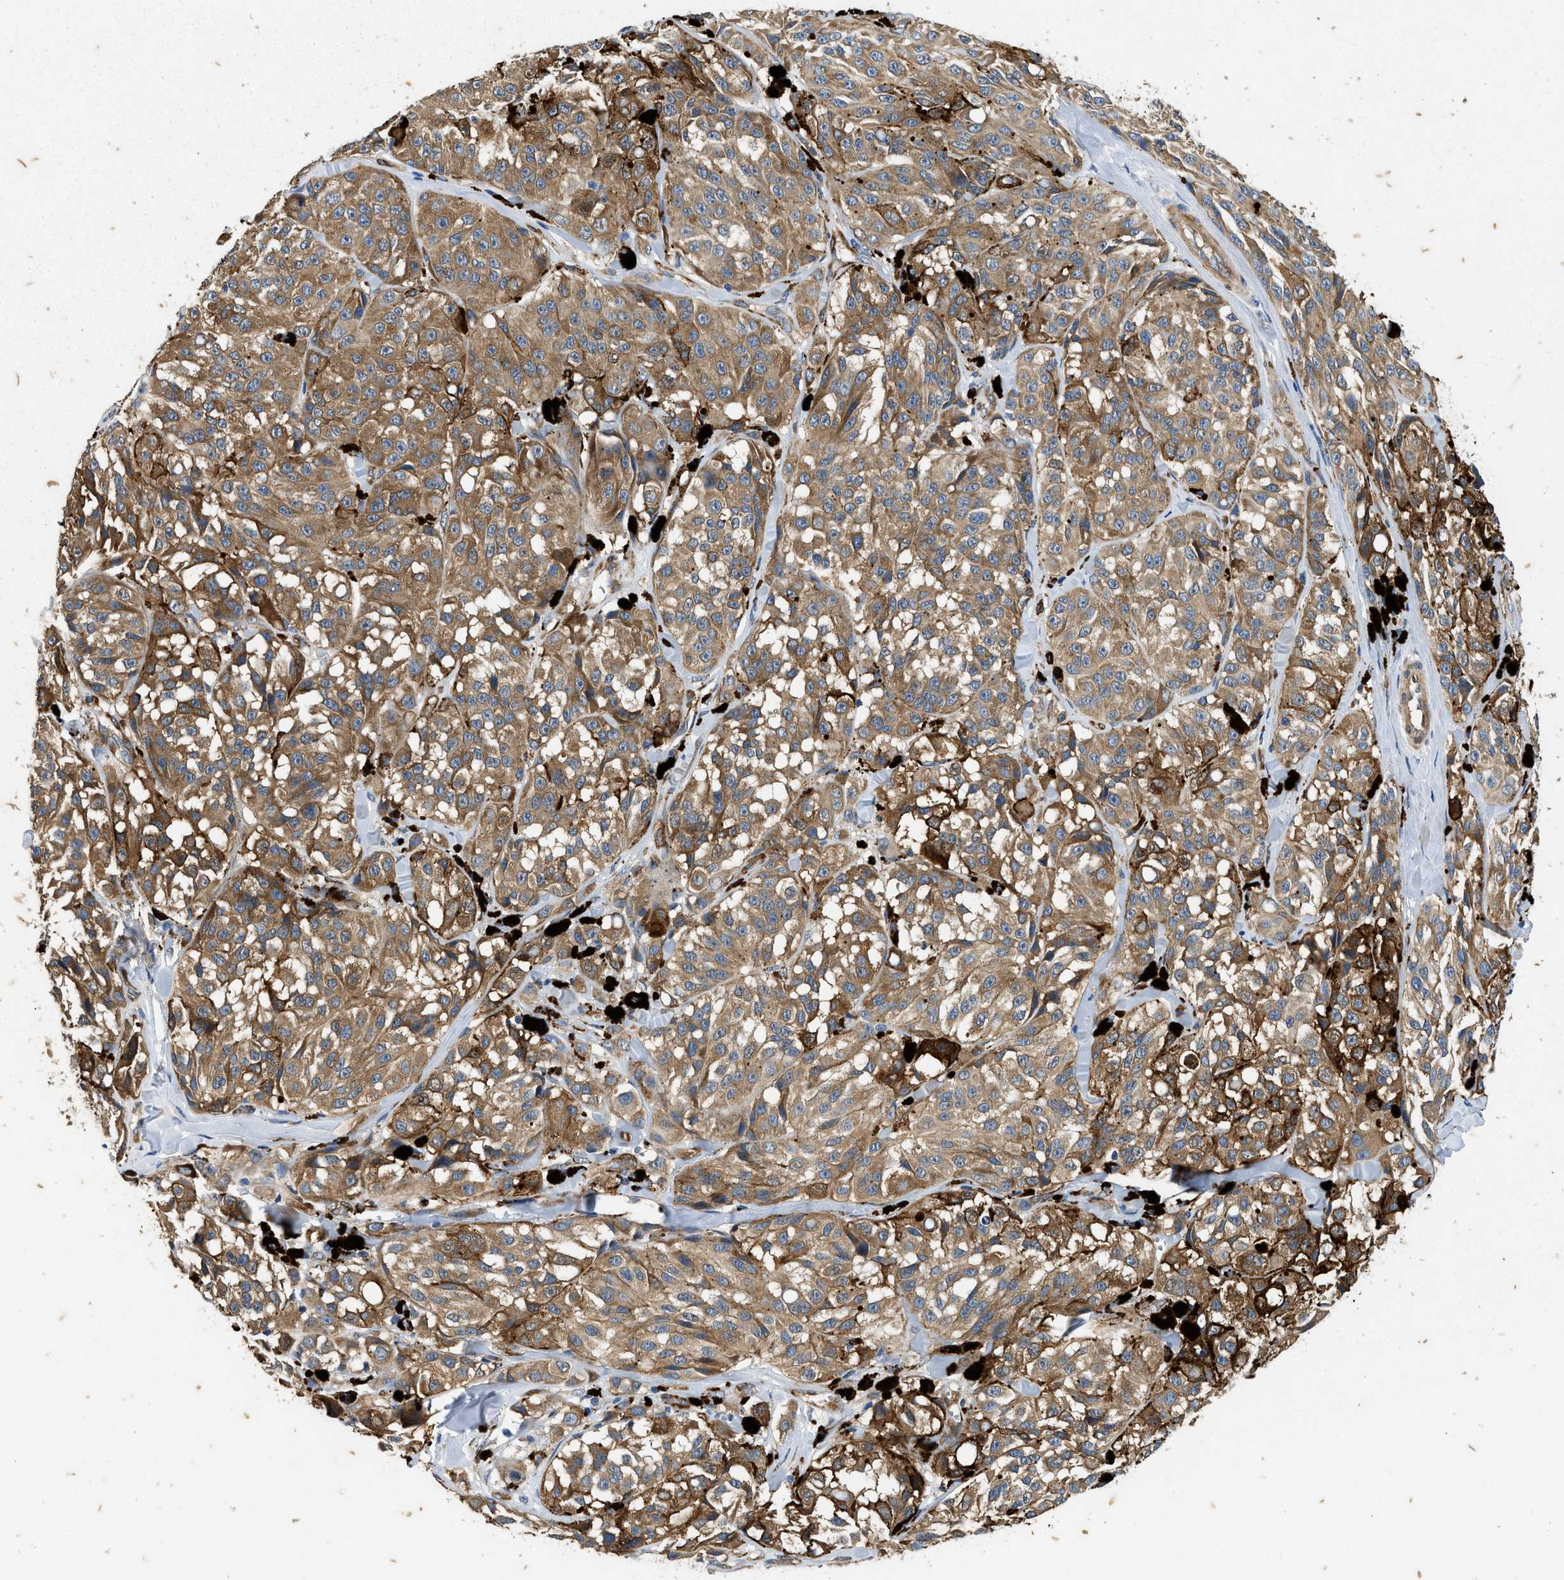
{"staining": {"intensity": "moderate", "quantity": ">75%", "location": "cytoplasmic/membranous"}, "tissue": "melanoma", "cell_type": "Tumor cells", "image_type": "cancer", "snomed": [{"axis": "morphology", "description": "Malignant melanoma, NOS"}, {"axis": "topography", "description": "Skin"}], "caption": "Melanoma stained for a protein reveals moderate cytoplasmic/membranous positivity in tumor cells.", "gene": "RAPH1", "patient": {"sex": "male", "age": 84}}